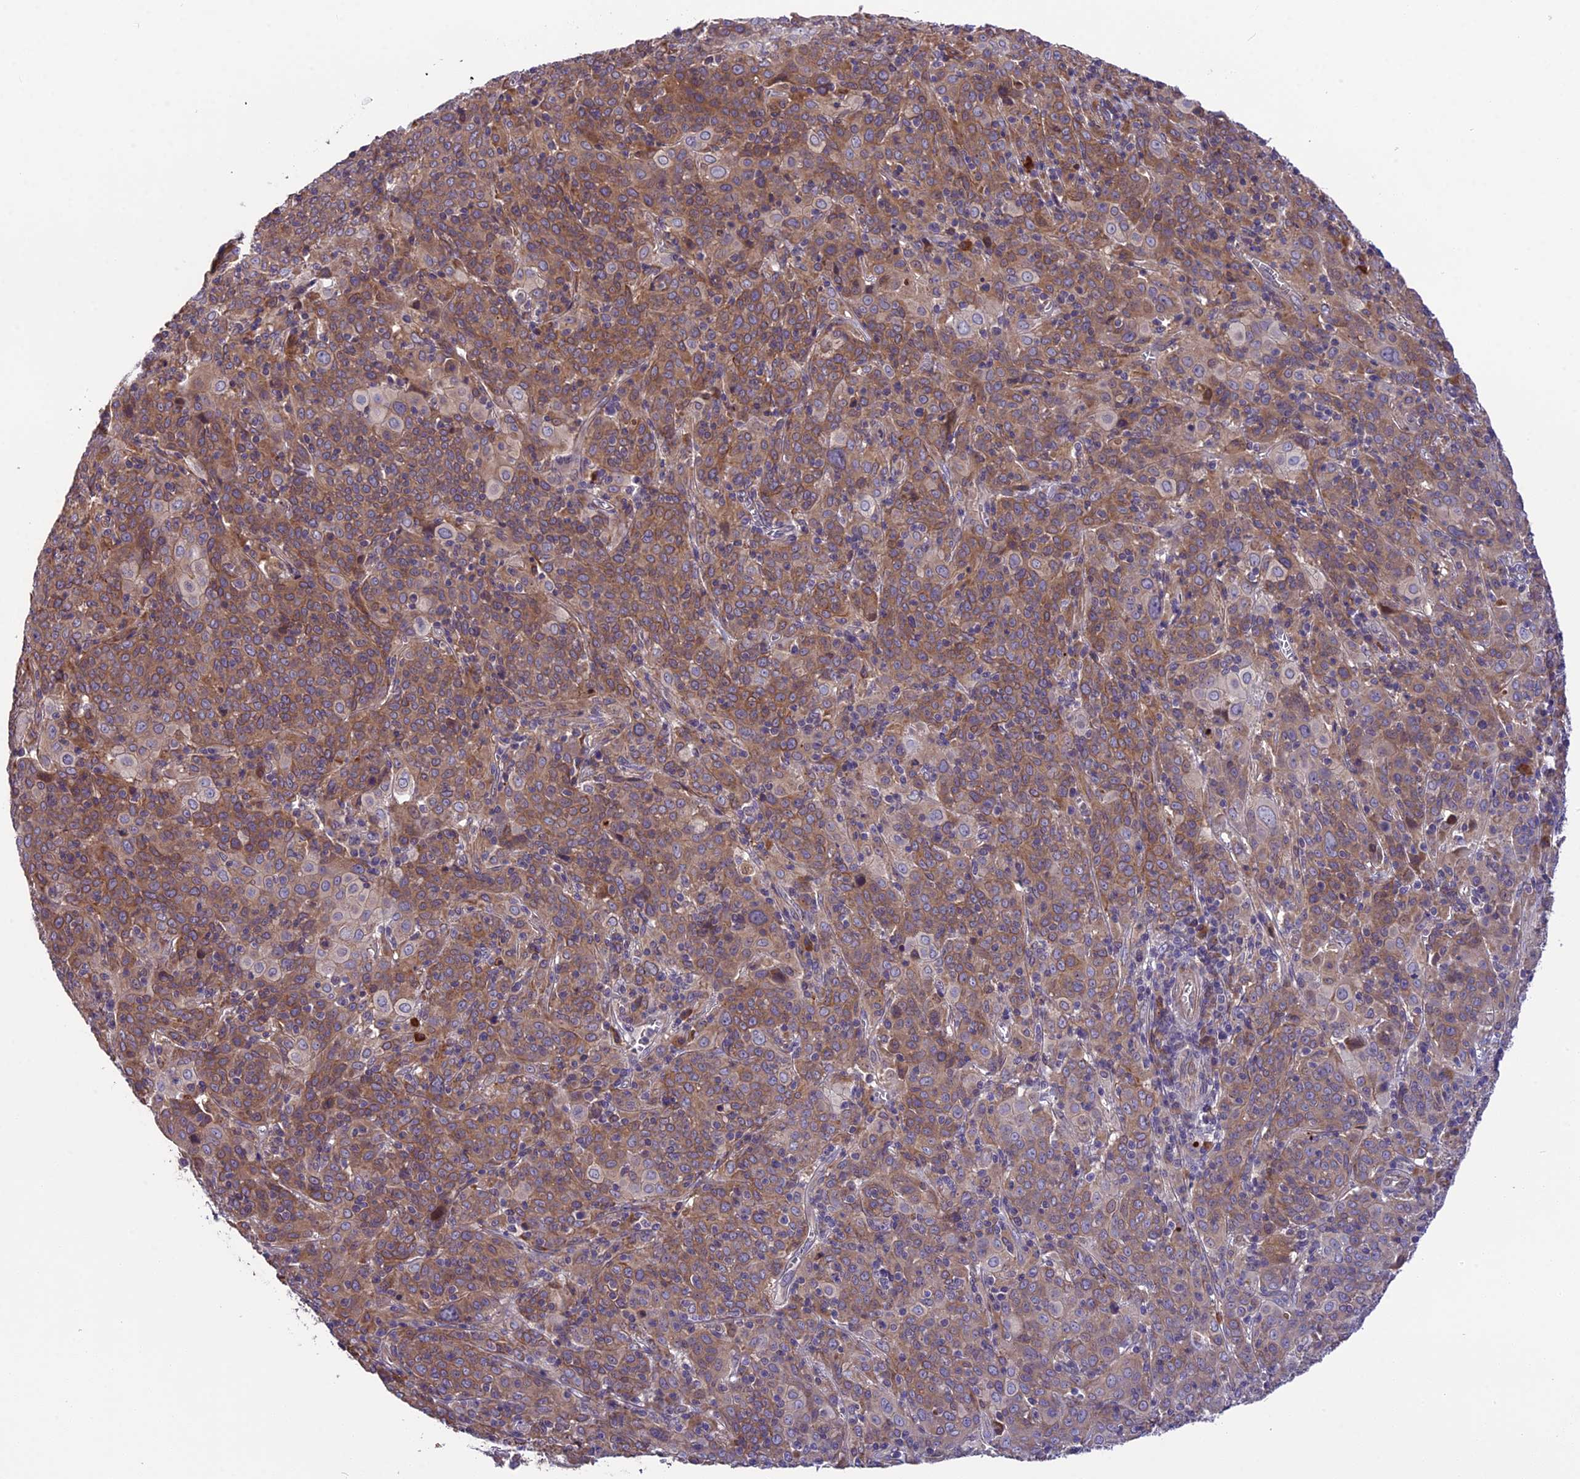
{"staining": {"intensity": "moderate", "quantity": ">75%", "location": "cytoplasmic/membranous"}, "tissue": "cervical cancer", "cell_type": "Tumor cells", "image_type": "cancer", "snomed": [{"axis": "morphology", "description": "Squamous cell carcinoma, NOS"}, {"axis": "topography", "description": "Cervix"}], "caption": "Immunohistochemistry (IHC) histopathology image of human cervical cancer (squamous cell carcinoma) stained for a protein (brown), which displays medium levels of moderate cytoplasmic/membranous positivity in about >75% of tumor cells.", "gene": "ABCC10", "patient": {"sex": "female", "age": 67}}